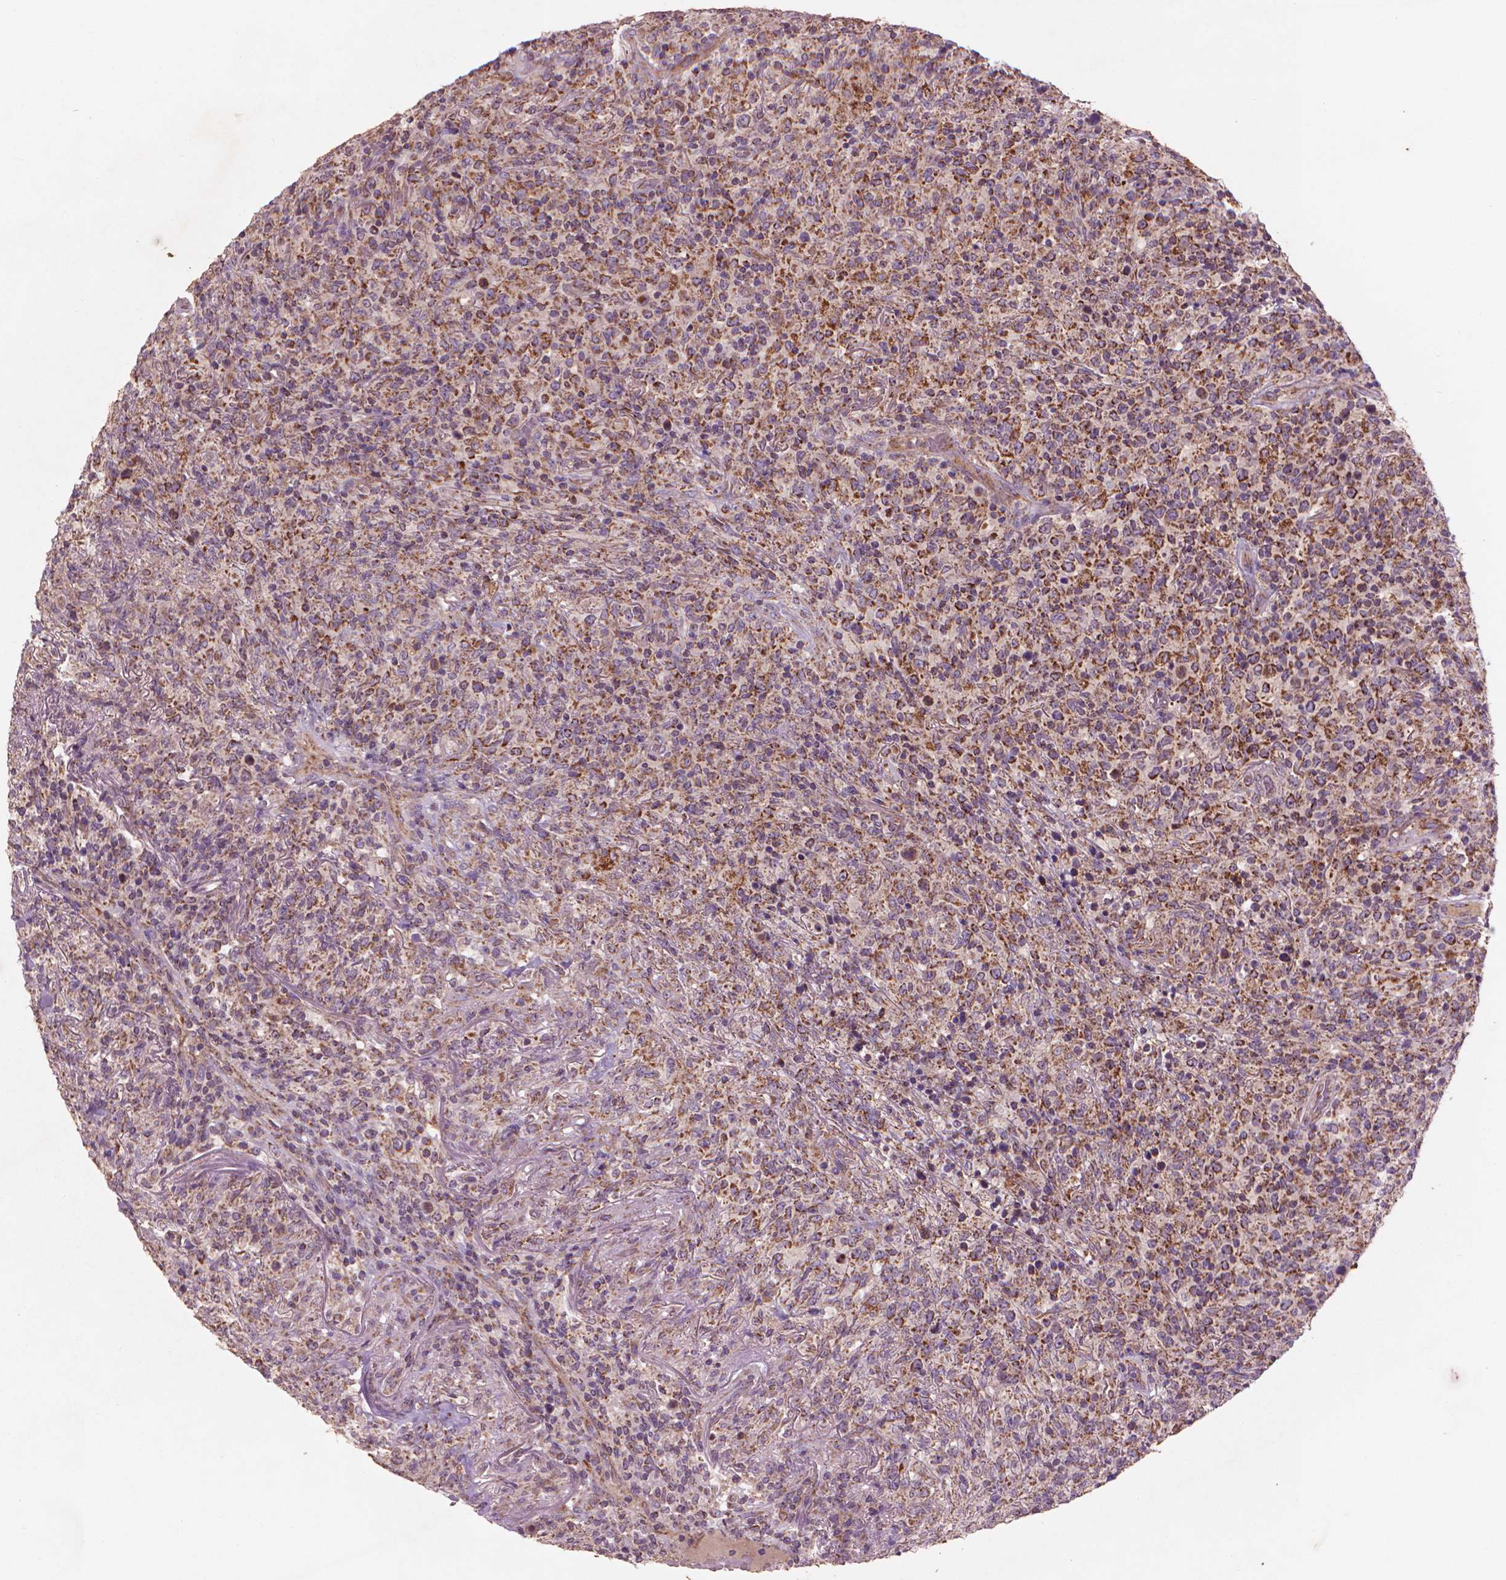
{"staining": {"intensity": "moderate", "quantity": "25%-75%", "location": "cytoplasmic/membranous"}, "tissue": "lymphoma", "cell_type": "Tumor cells", "image_type": "cancer", "snomed": [{"axis": "morphology", "description": "Malignant lymphoma, non-Hodgkin's type, High grade"}, {"axis": "topography", "description": "Lung"}], "caption": "Lymphoma was stained to show a protein in brown. There is medium levels of moderate cytoplasmic/membranous positivity in about 25%-75% of tumor cells. The protein is shown in brown color, while the nuclei are stained blue.", "gene": "NLRX1", "patient": {"sex": "male", "age": 79}}